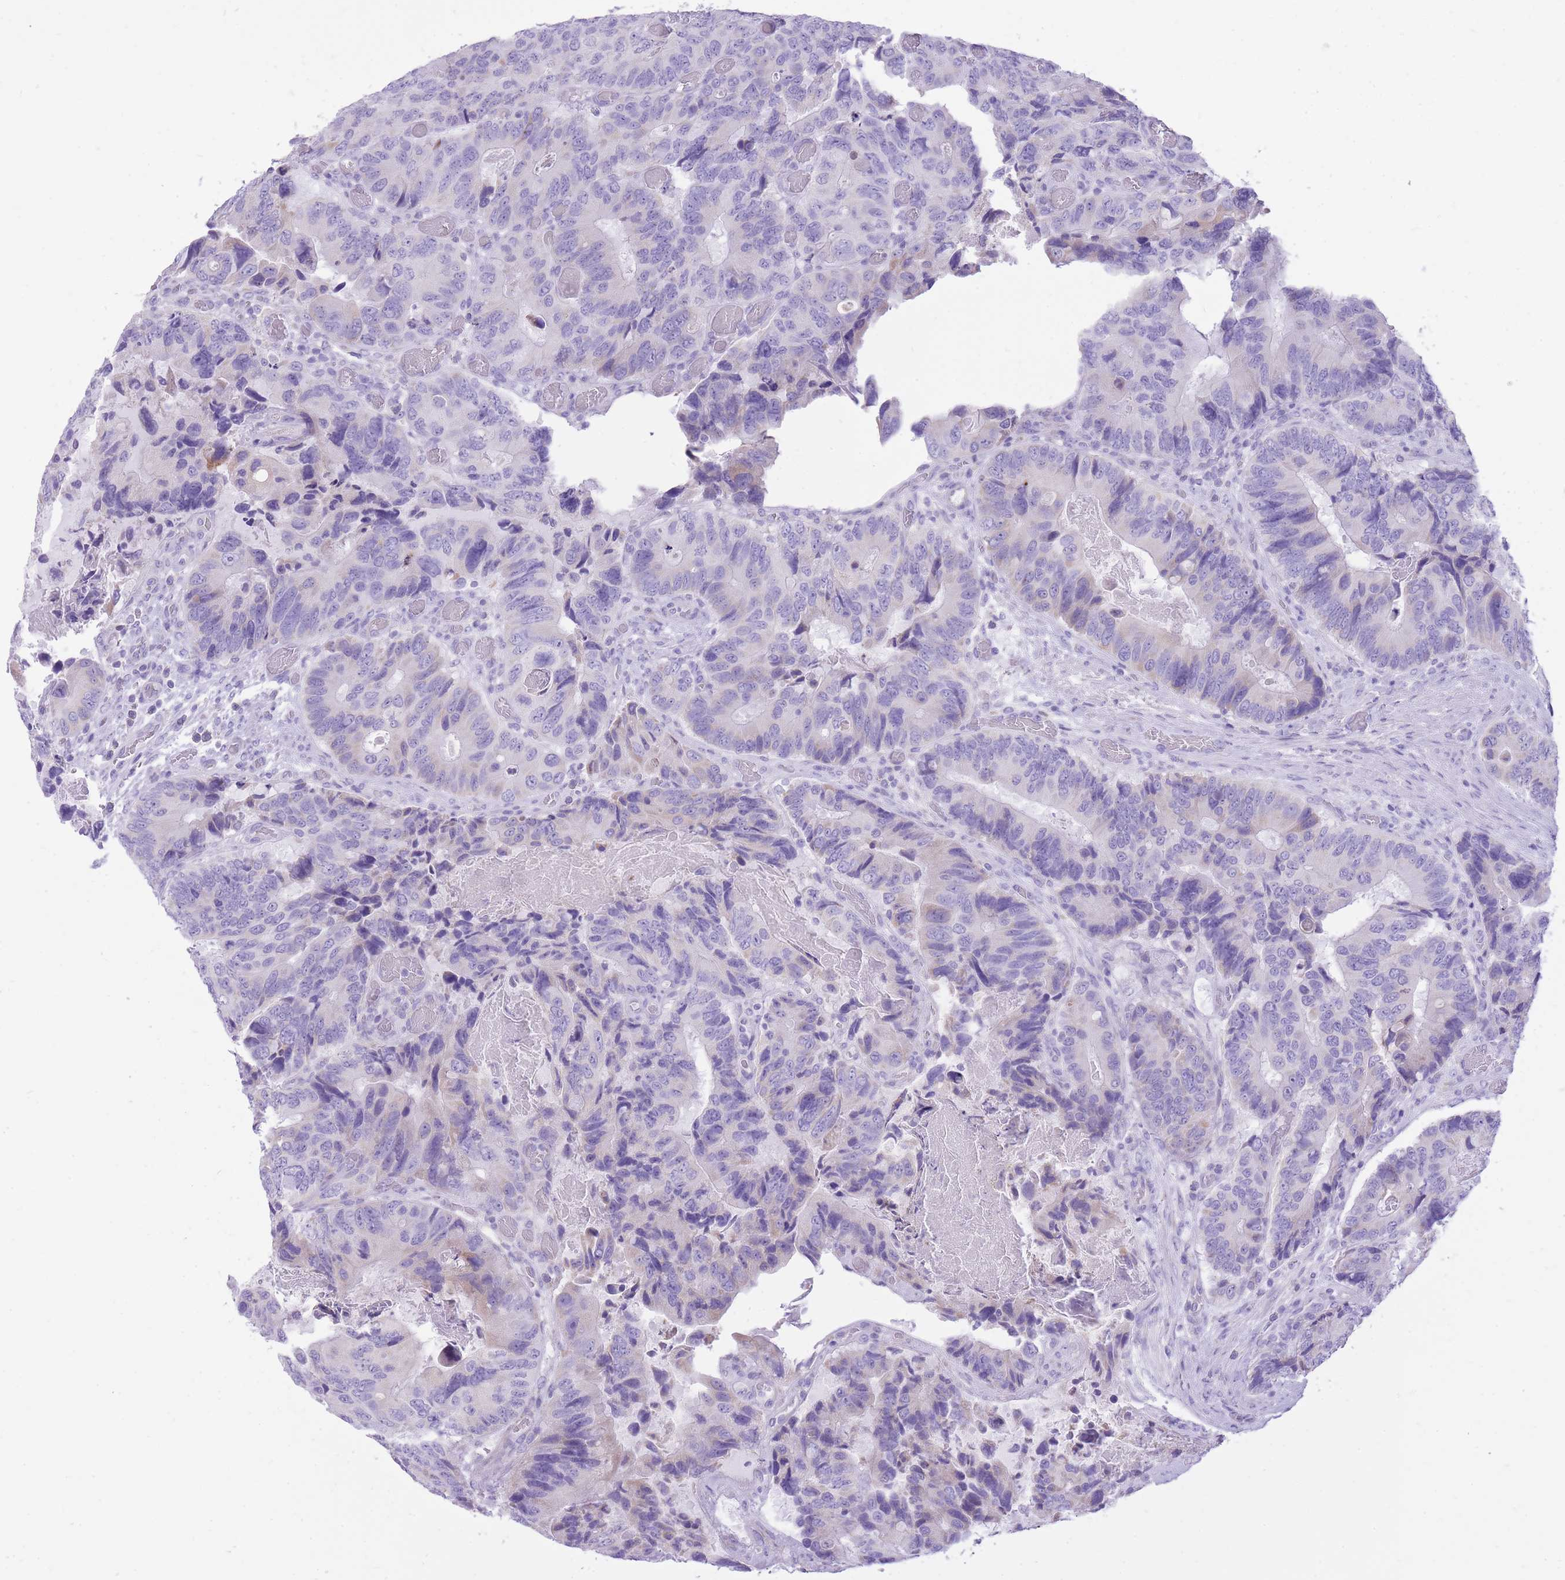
{"staining": {"intensity": "negative", "quantity": "none", "location": "none"}, "tissue": "colorectal cancer", "cell_type": "Tumor cells", "image_type": "cancer", "snomed": [{"axis": "morphology", "description": "Adenocarcinoma, NOS"}, {"axis": "topography", "description": "Colon"}], "caption": "High power microscopy micrograph of an immunohistochemistry (IHC) photomicrograph of colorectal cancer, revealing no significant expression in tumor cells.", "gene": "SLC4A4", "patient": {"sex": "male", "age": 84}}